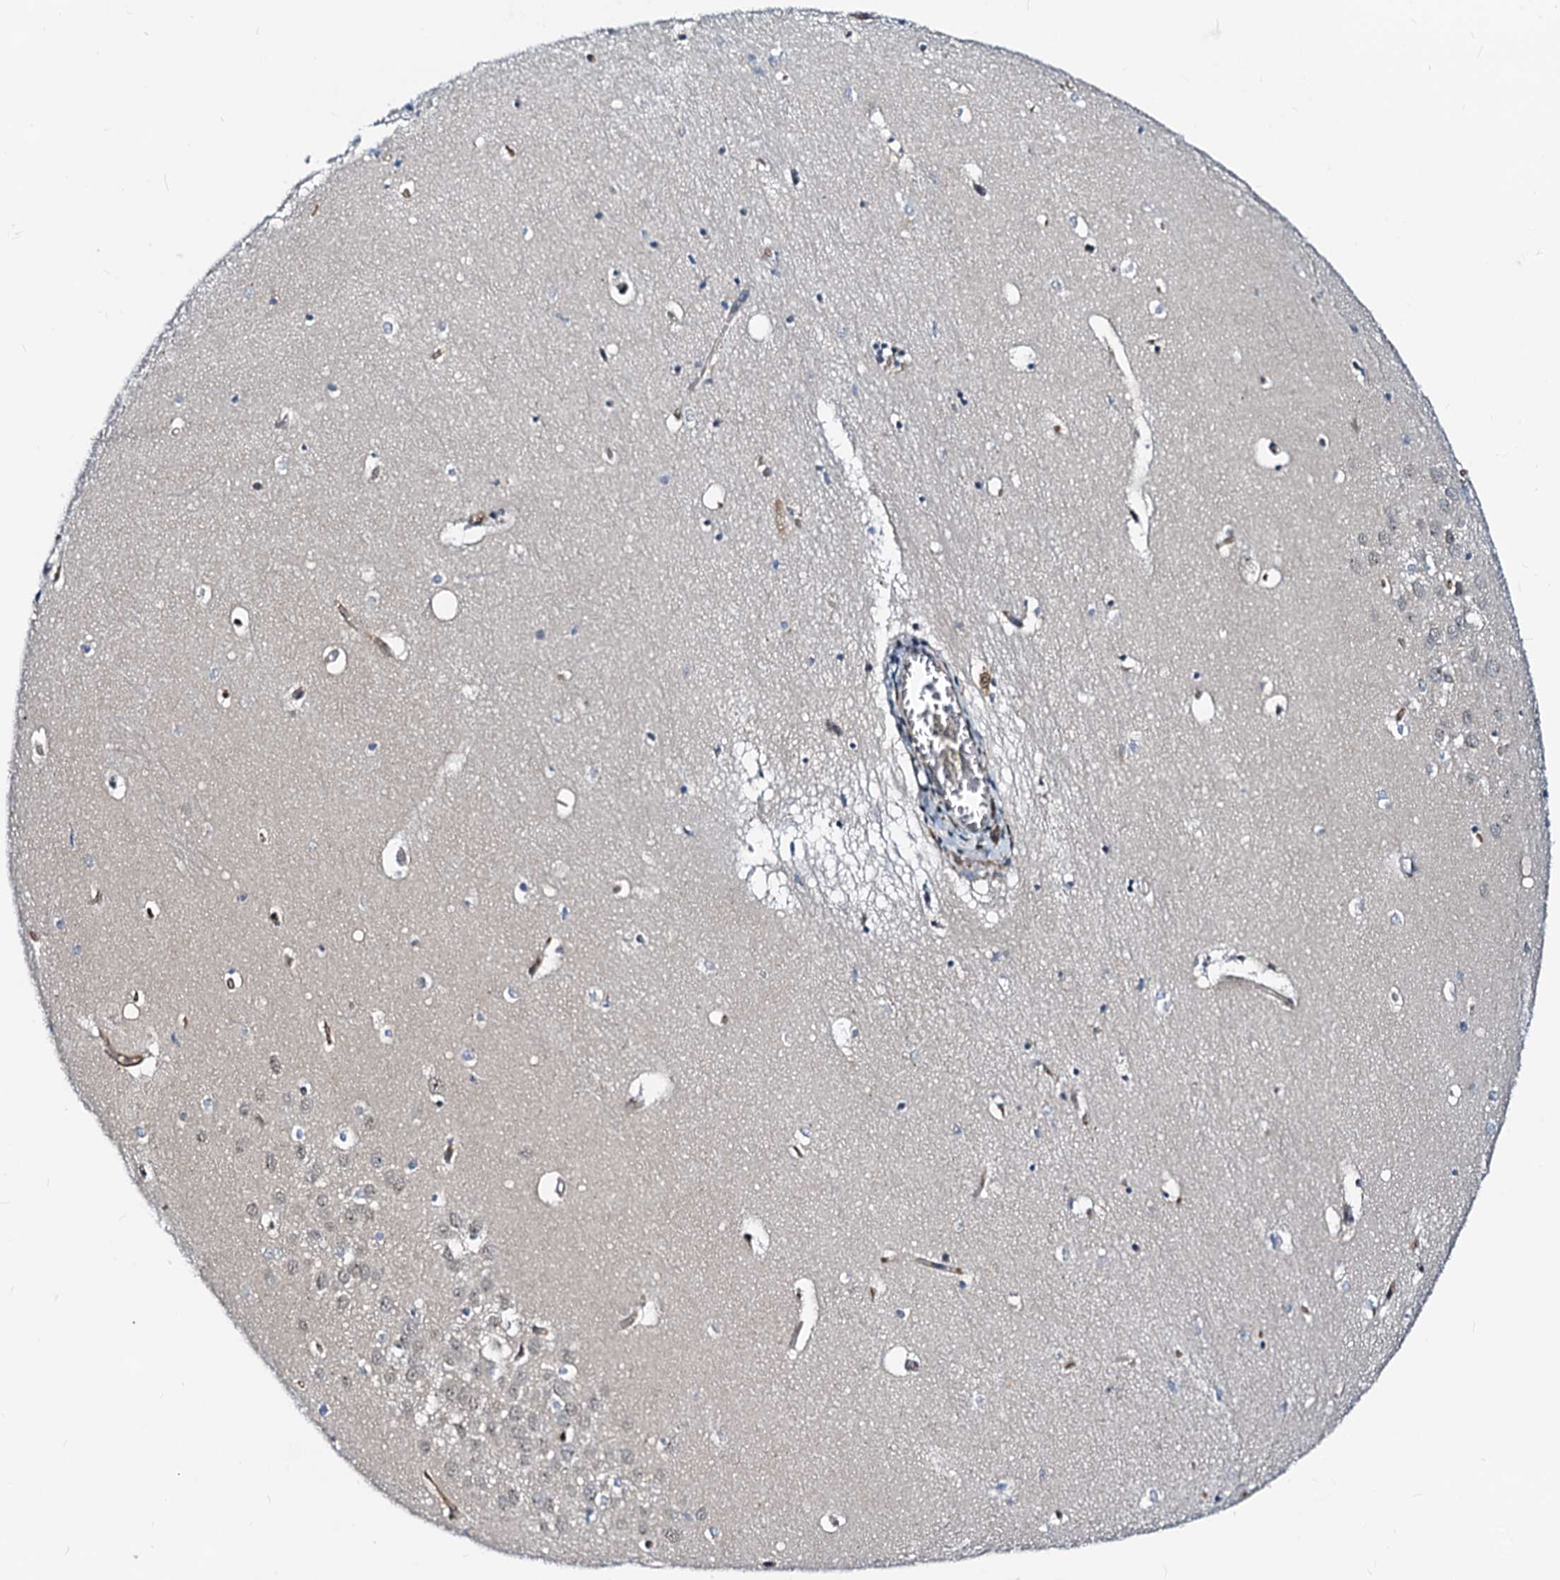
{"staining": {"intensity": "strong", "quantity": "<25%", "location": "nuclear"}, "tissue": "hippocampus", "cell_type": "Glial cells", "image_type": "normal", "snomed": [{"axis": "morphology", "description": "Normal tissue, NOS"}, {"axis": "topography", "description": "Hippocampus"}], "caption": "High-power microscopy captured an immunohistochemistry micrograph of unremarkable hippocampus, revealing strong nuclear staining in approximately <25% of glial cells. (DAB (3,3'-diaminobenzidine) = brown stain, brightfield microscopy at high magnification).", "gene": "PTGES3", "patient": {"sex": "female", "age": 64}}